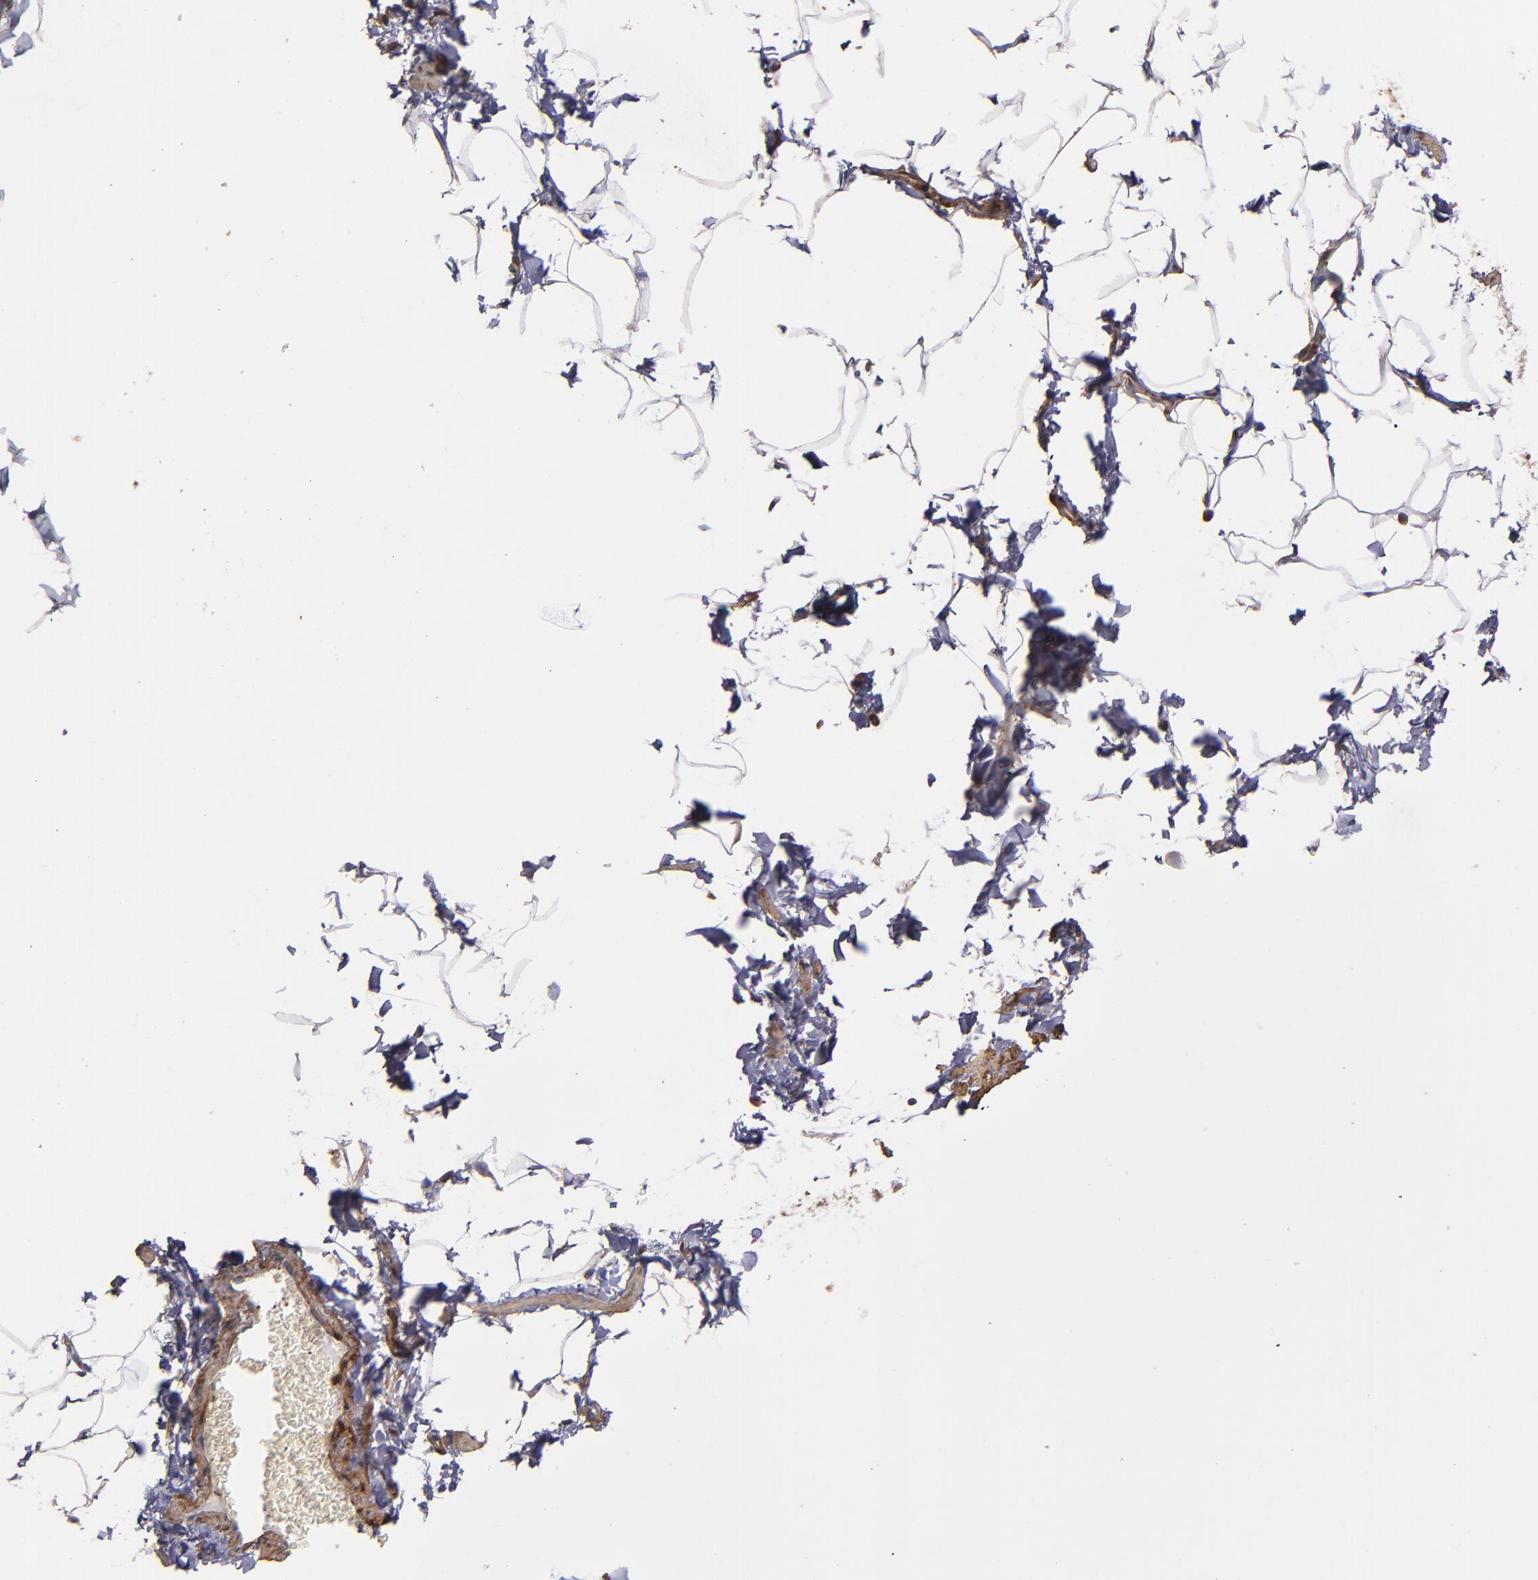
{"staining": {"intensity": "moderate", "quantity": ">75%", "location": "cytoplasmic/membranous"}, "tissue": "adipose tissue", "cell_type": "Adipocytes", "image_type": "normal", "snomed": [{"axis": "morphology", "description": "Normal tissue, NOS"}, {"axis": "topography", "description": "Vascular tissue"}], "caption": "This histopathology image exhibits normal adipose tissue stained with immunohistochemistry (IHC) to label a protein in brown. The cytoplasmic/membranous of adipocytes show moderate positivity for the protein. Nuclei are counter-stained blue.", "gene": "VCL", "patient": {"sex": "male", "age": 41}}